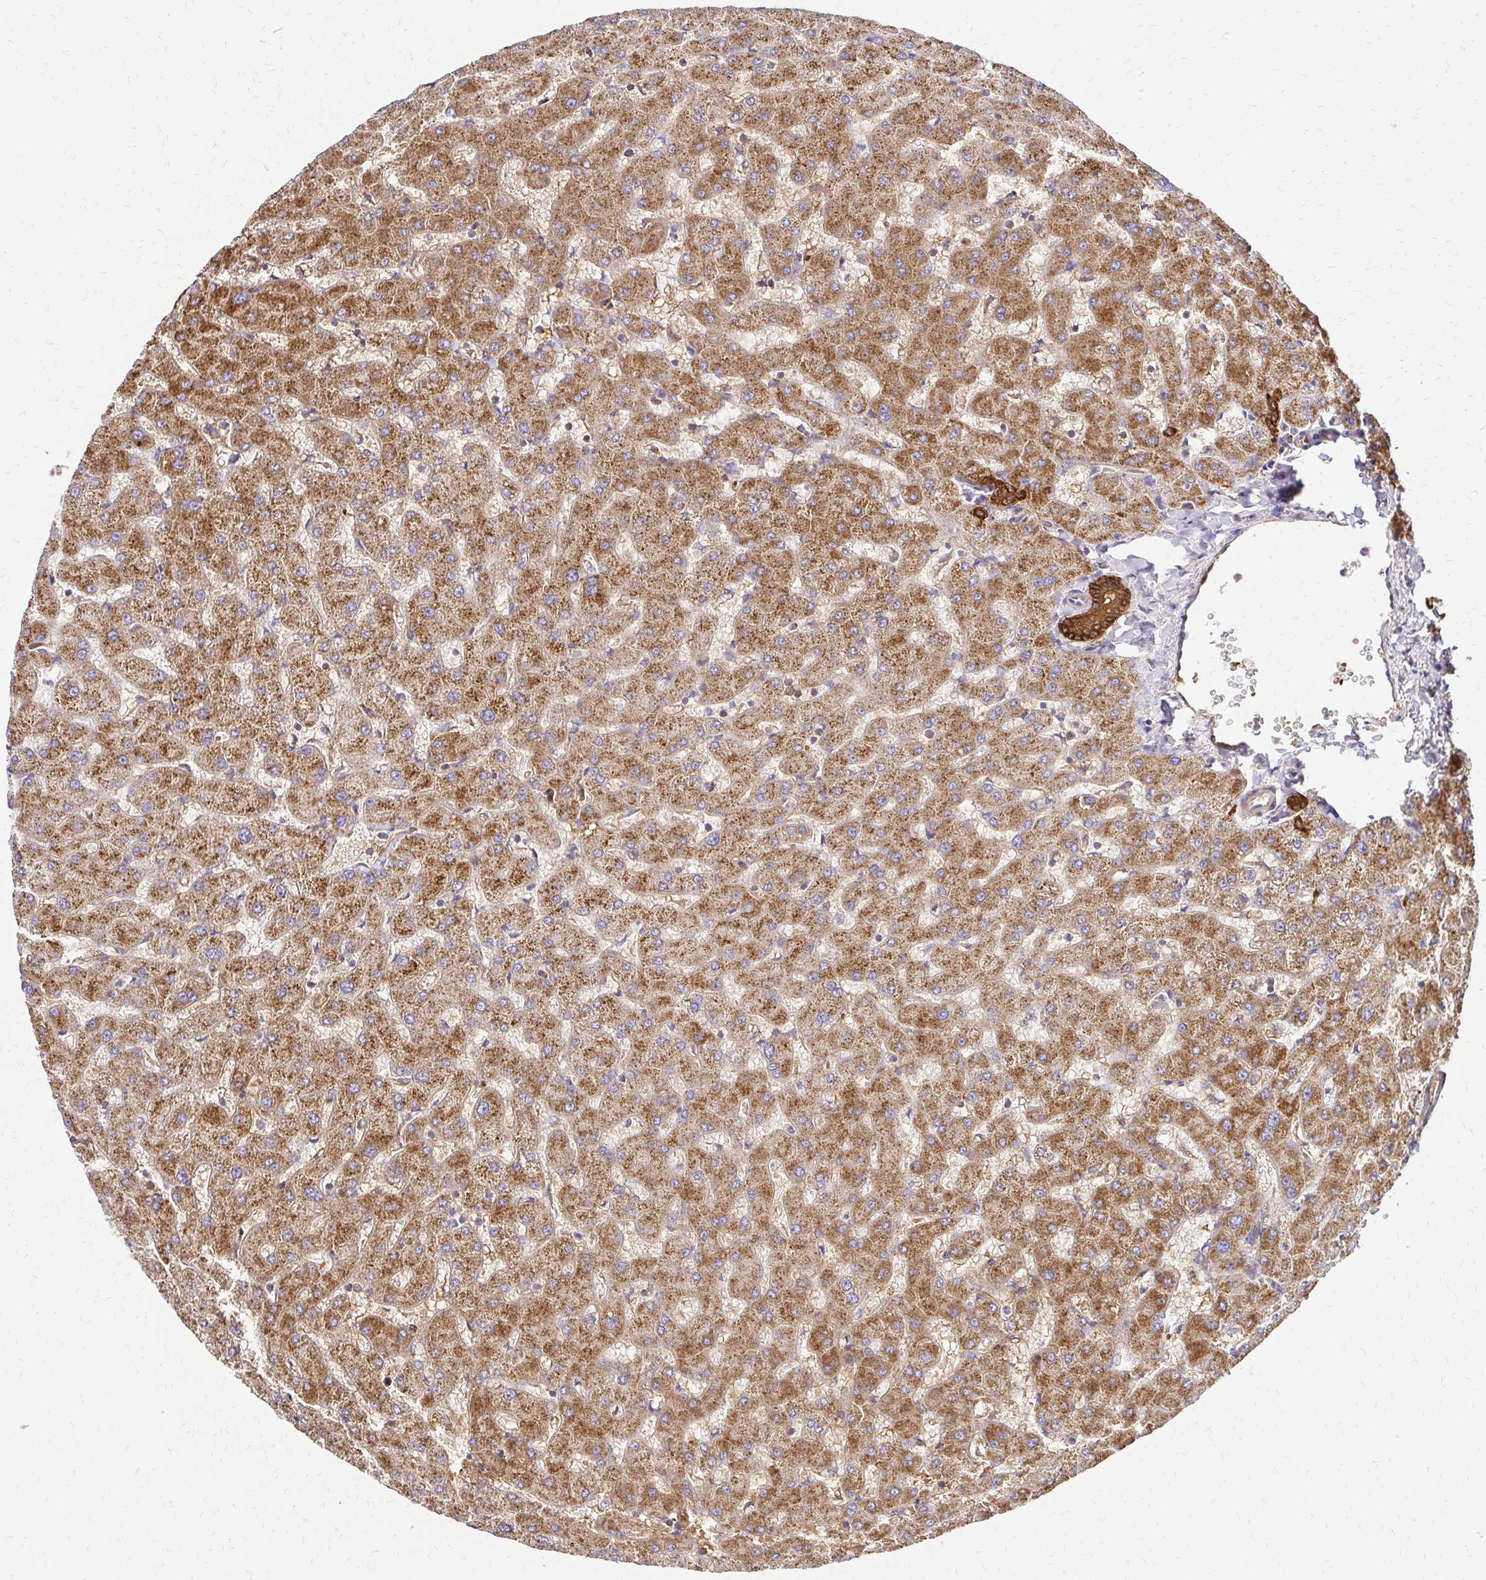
{"staining": {"intensity": "strong", "quantity": ">75%", "location": "cytoplasmic/membranous"}, "tissue": "liver", "cell_type": "Cholangiocytes", "image_type": "normal", "snomed": [{"axis": "morphology", "description": "Normal tissue, NOS"}, {"axis": "topography", "description": "Liver"}], "caption": "IHC of unremarkable liver shows high levels of strong cytoplasmic/membranous positivity in approximately >75% of cholangiocytes.", "gene": "MRPL13", "patient": {"sex": "female", "age": 63}}